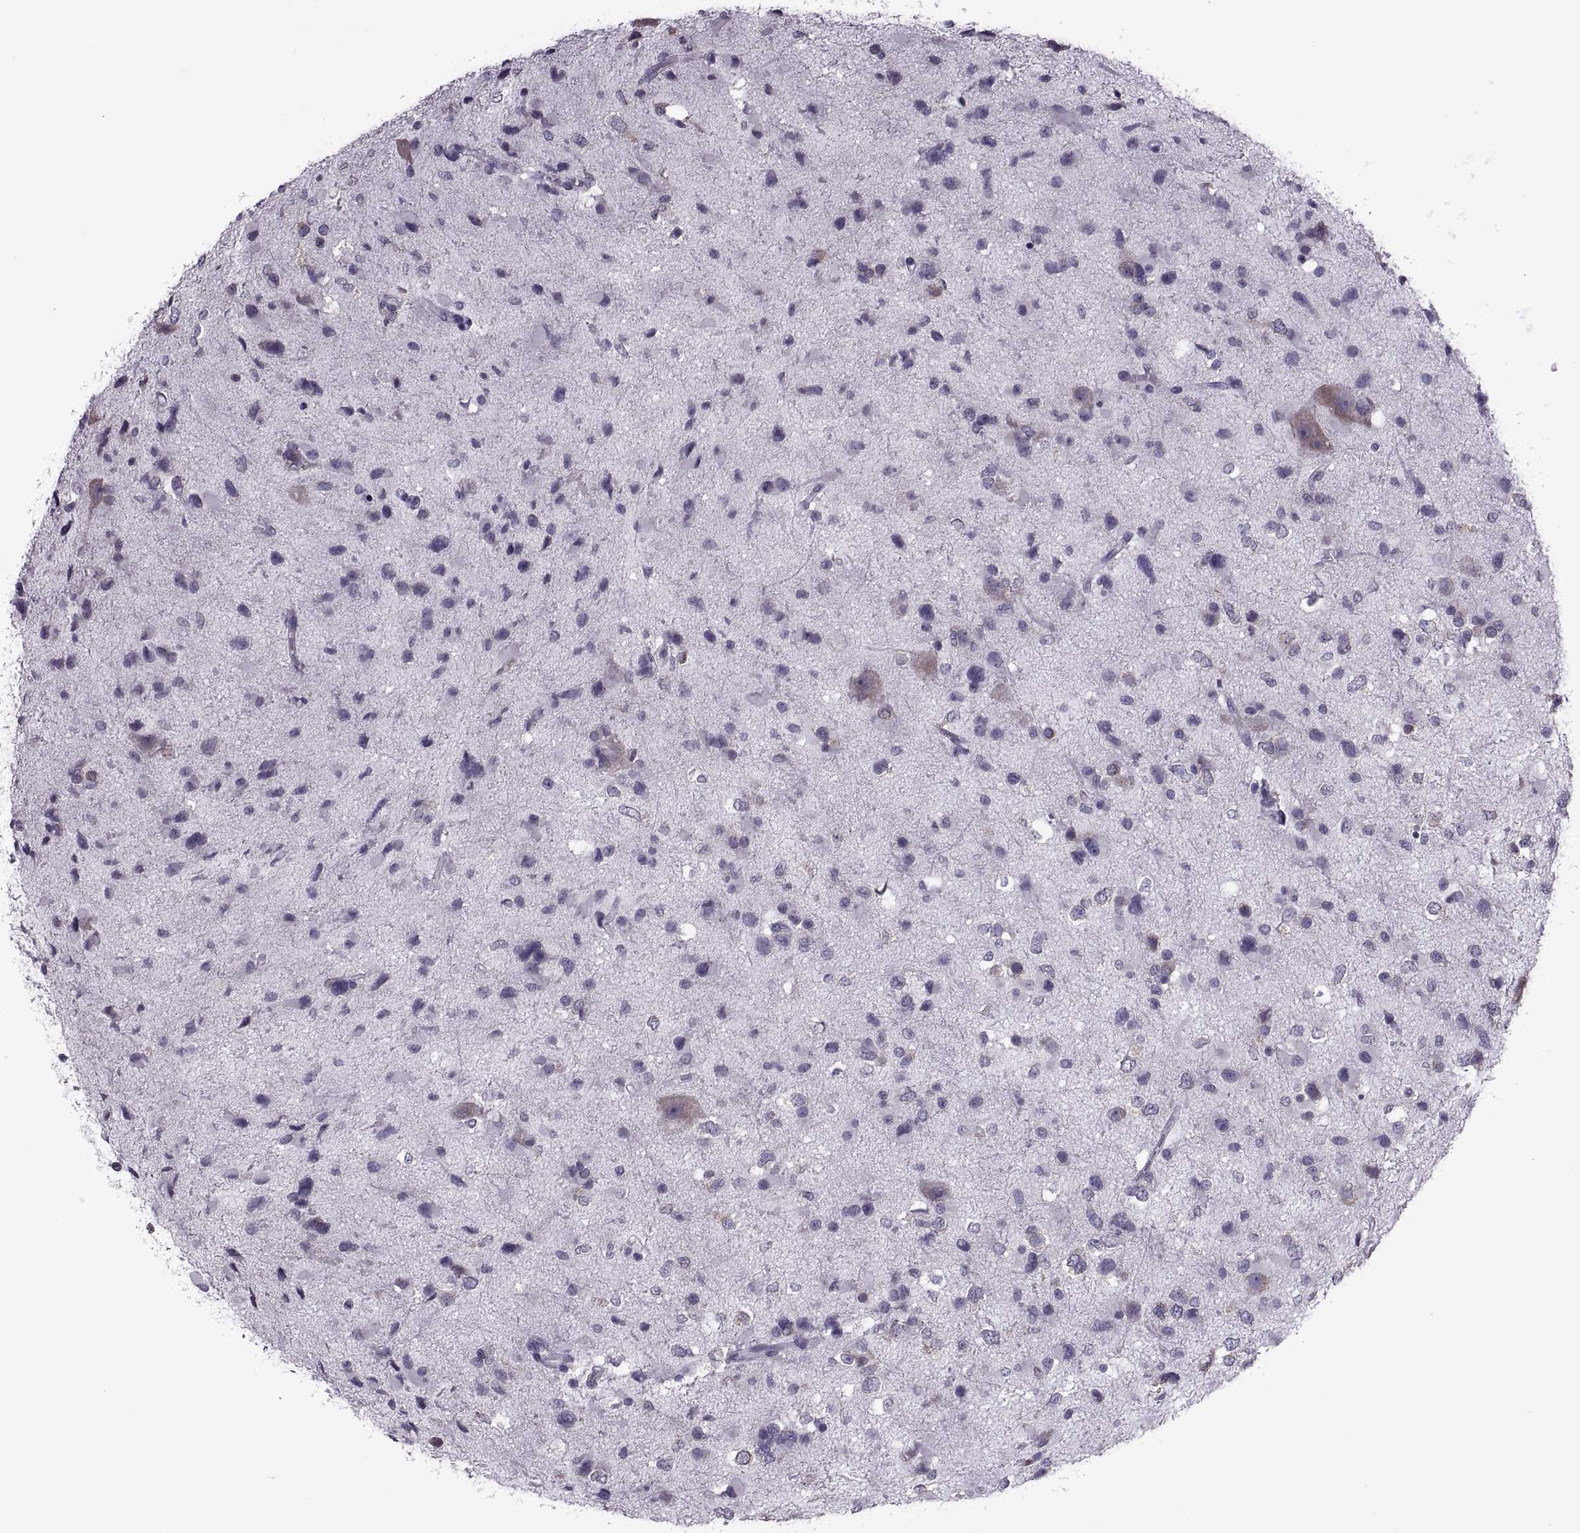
{"staining": {"intensity": "negative", "quantity": "none", "location": "none"}, "tissue": "glioma", "cell_type": "Tumor cells", "image_type": "cancer", "snomed": [{"axis": "morphology", "description": "Glioma, malignant, Low grade"}, {"axis": "topography", "description": "Brain"}], "caption": "Tumor cells show no significant expression in malignant glioma (low-grade). The staining is performed using DAB brown chromogen with nuclei counter-stained in using hematoxylin.", "gene": "PABPC1", "patient": {"sex": "female", "age": 32}}